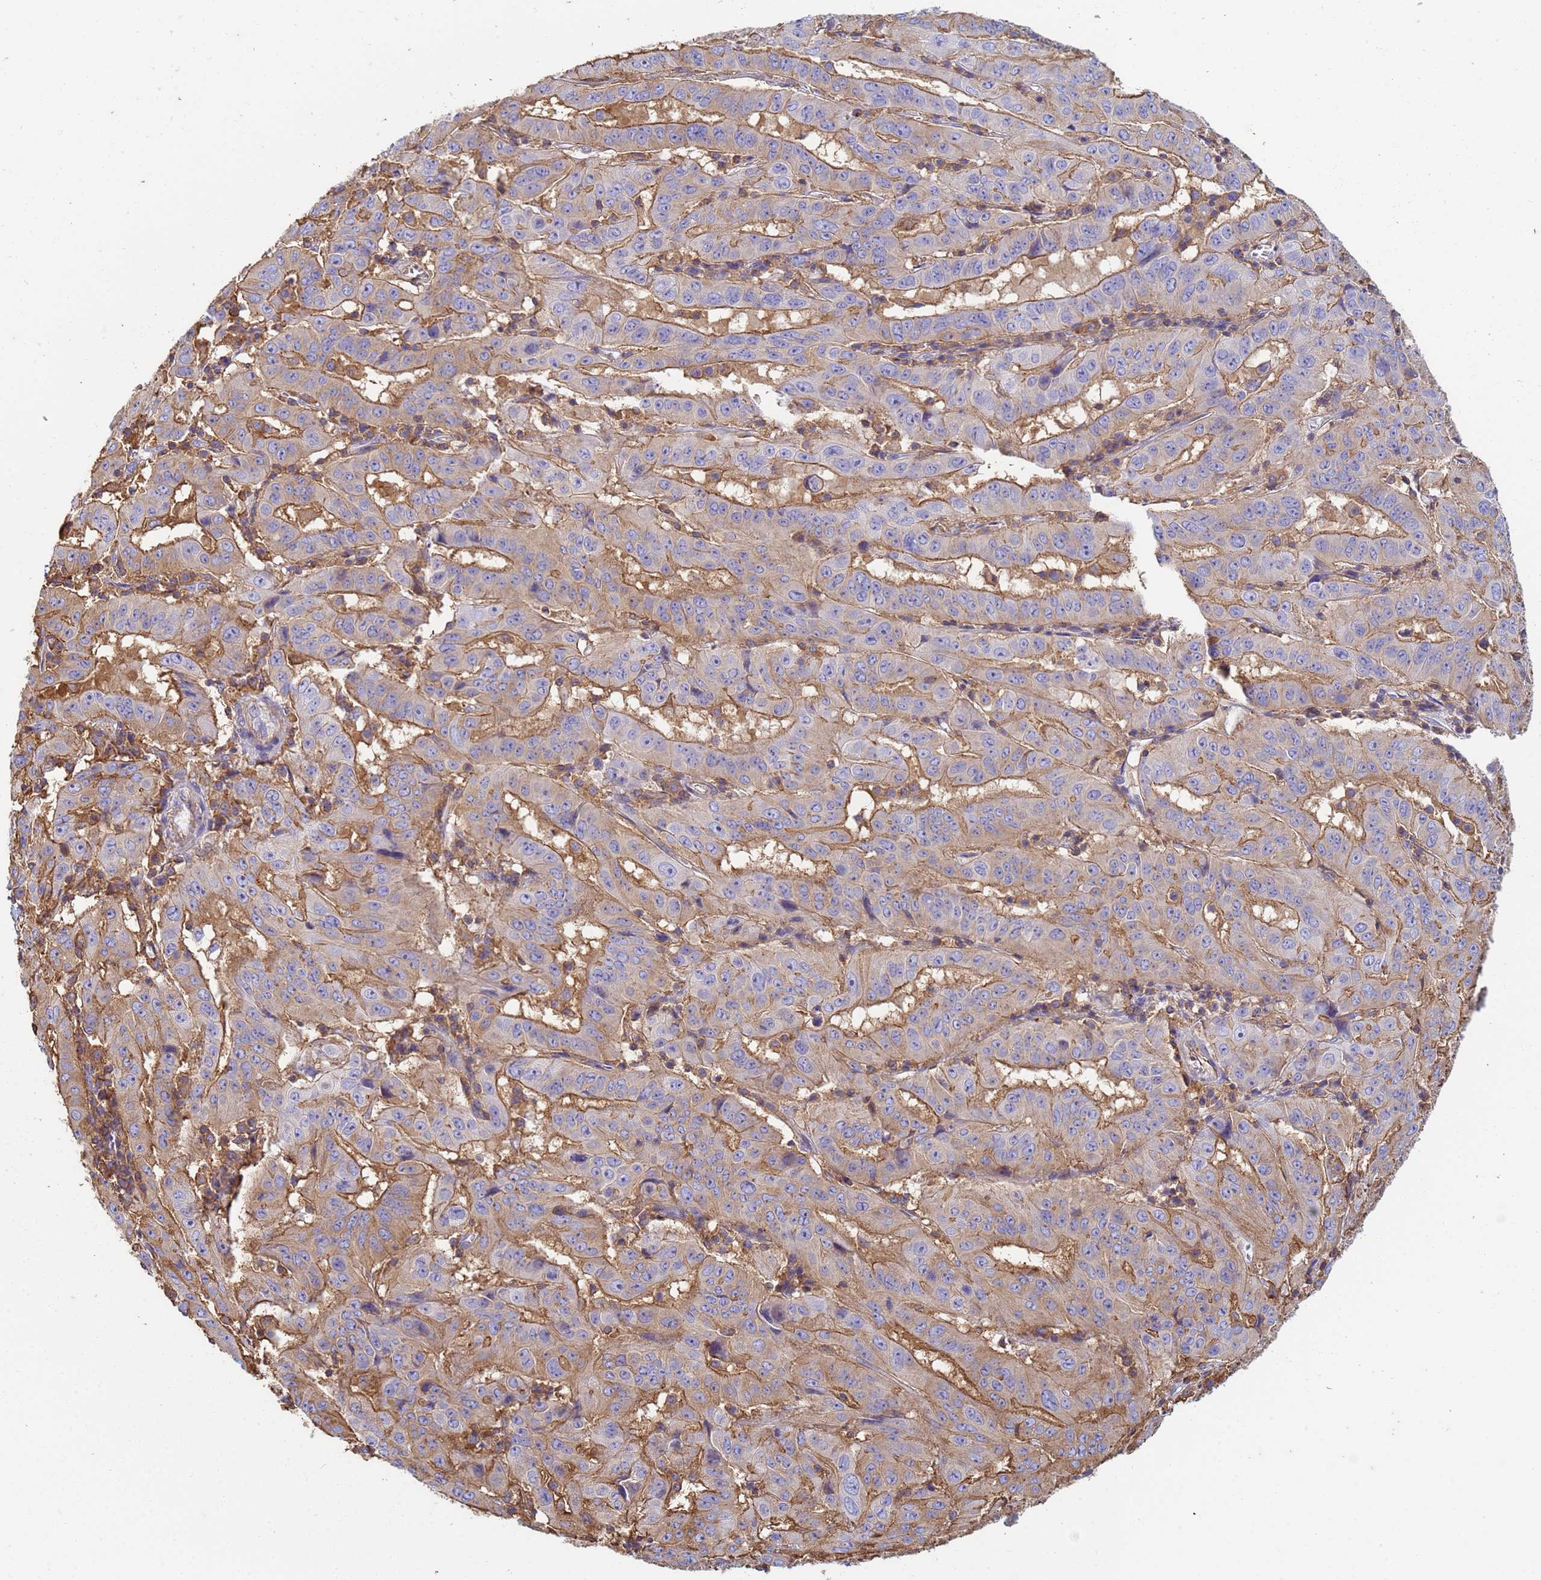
{"staining": {"intensity": "moderate", "quantity": ">75%", "location": "cytoplasmic/membranous"}, "tissue": "pancreatic cancer", "cell_type": "Tumor cells", "image_type": "cancer", "snomed": [{"axis": "morphology", "description": "Adenocarcinoma, NOS"}, {"axis": "topography", "description": "Pancreas"}], "caption": "This is a micrograph of immunohistochemistry staining of pancreatic cancer (adenocarcinoma), which shows moderate expression in the cytoplasmic/membranous of tumor cells.", "gene": "ZNG1B", "patient": {"sex": "male", "age": 63}}